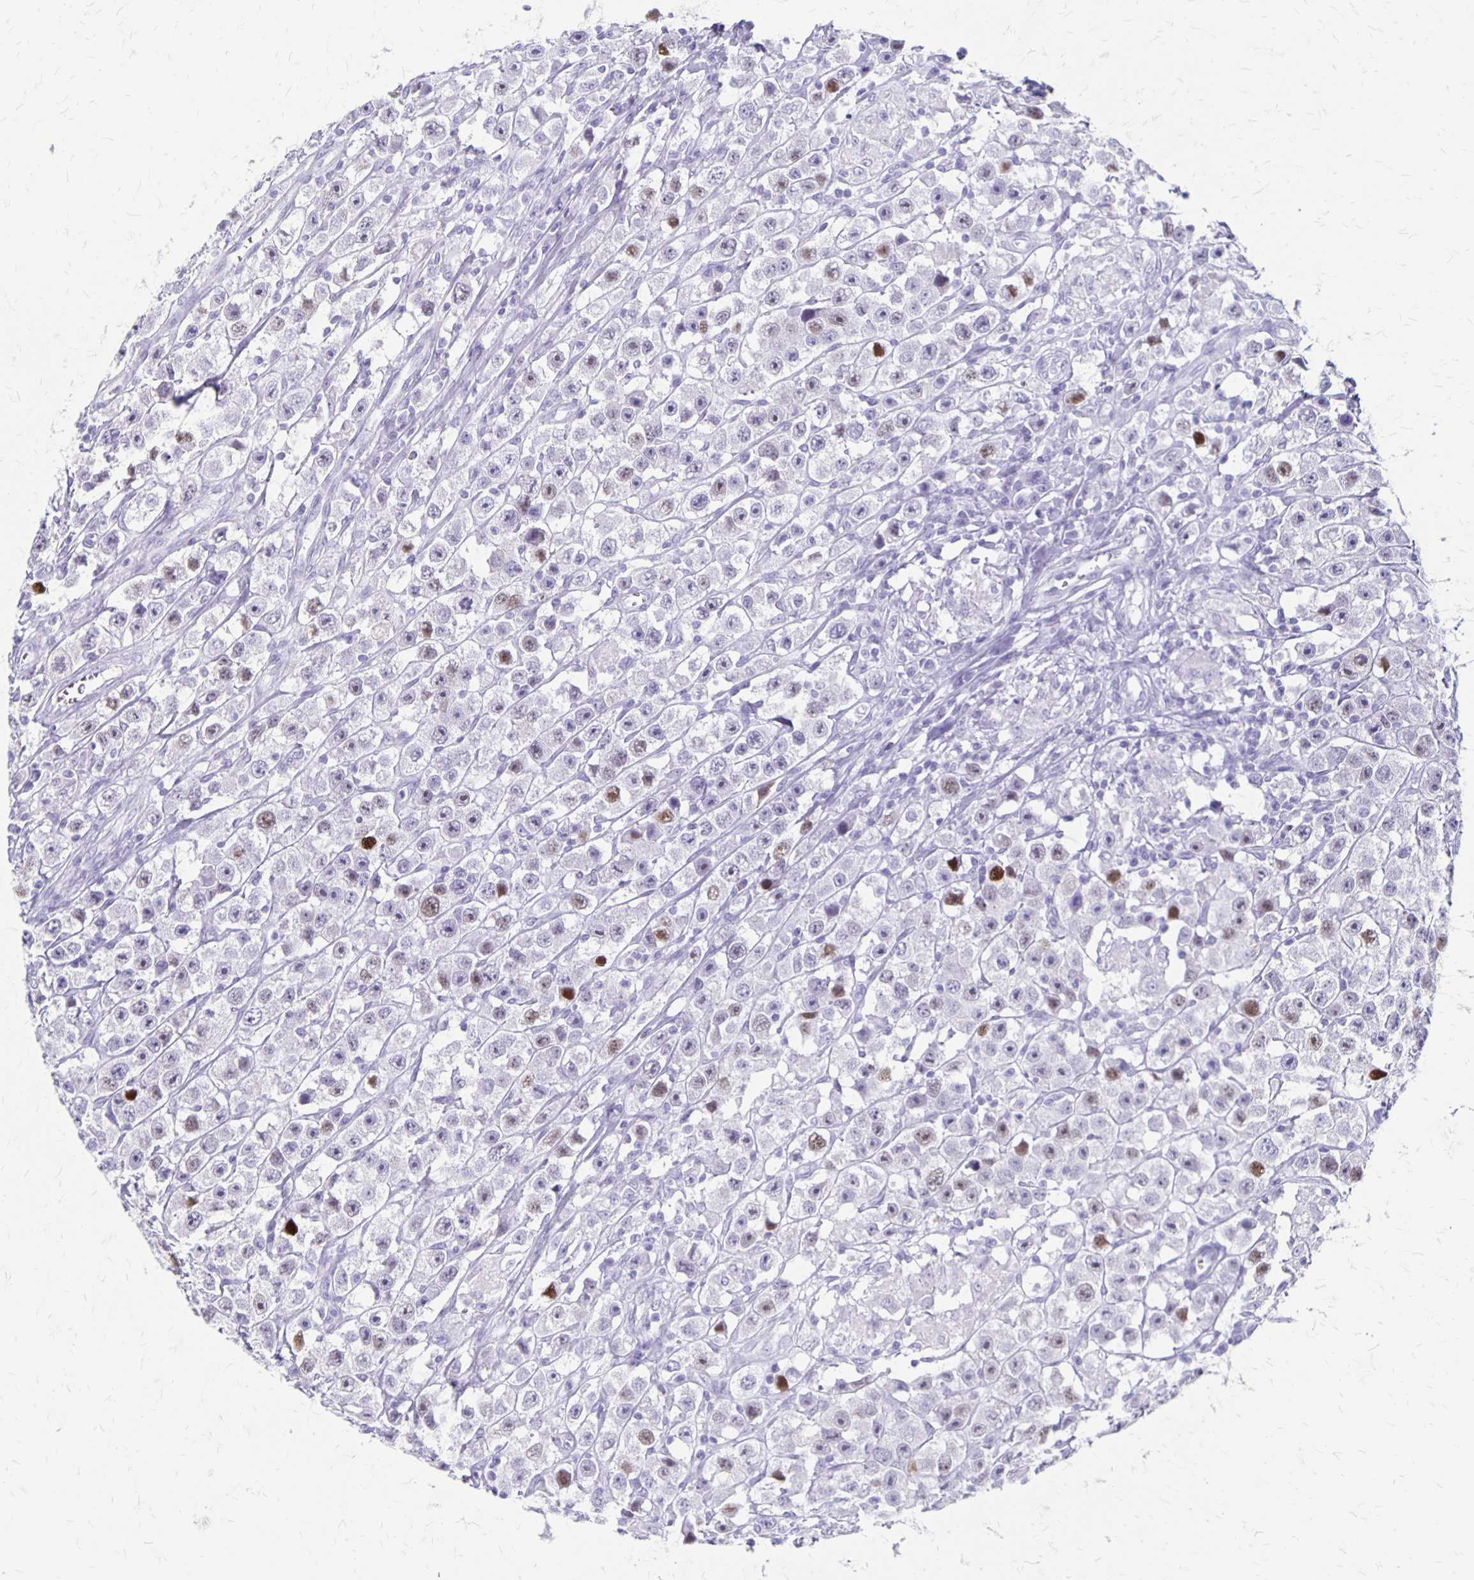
{"staining": {"intensity": "moderate", "quantity": "<25%", "location": "nuclear"}, "tissue": "testis cancer", "cell_type": "Tumor cells", "image_type": "cancer", "snomed": [{"axis": "morphology", "description": "Seminoma, NOS"}, {"axis": "topography", "description": "Testis"}], "caption": "Tumor cells reveal low levels of moderate nuclear positivity in about <25% of cells in human testis seminoma.", "gene": "MAGEC2", "patient": {"sex": "male", "age": 45}}